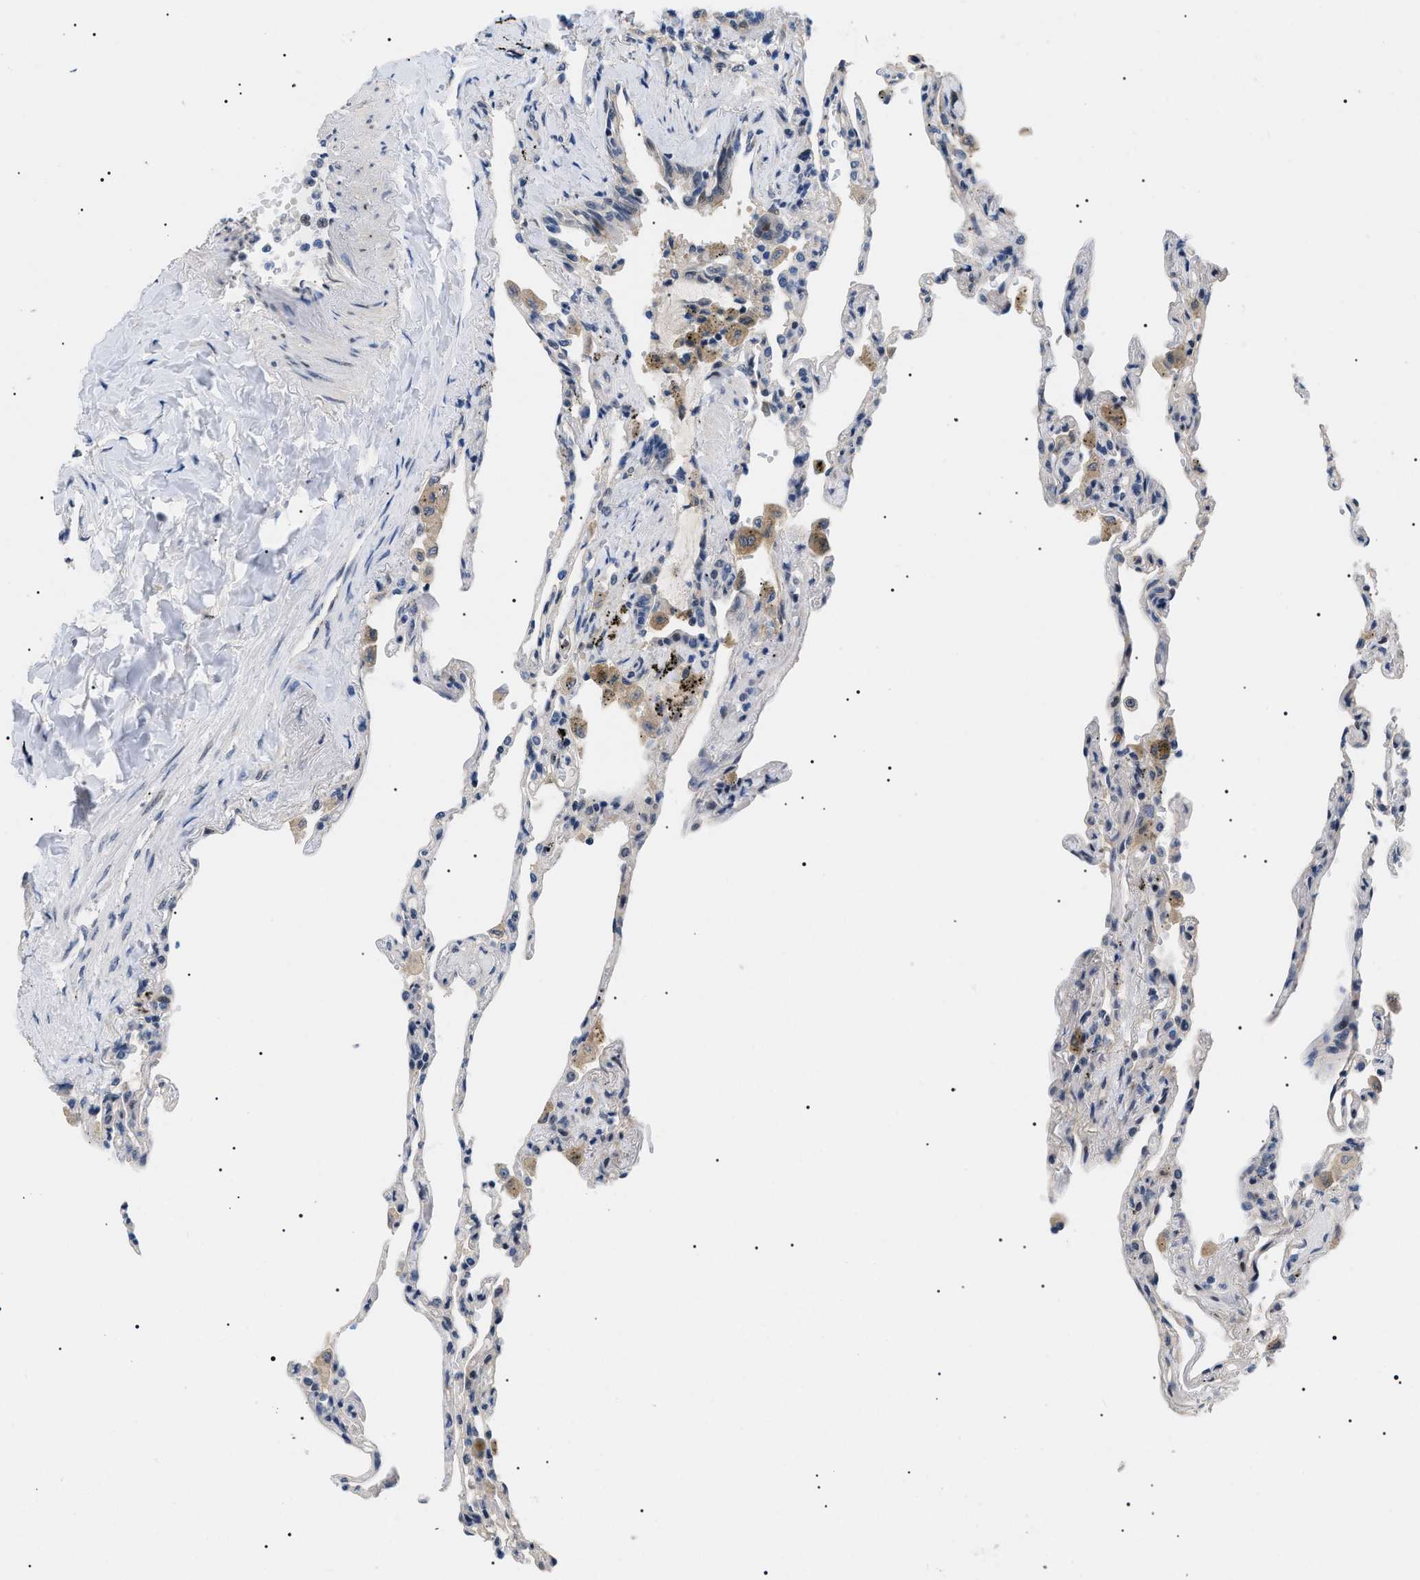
{"staining": {"intensity": "negative", "quantity": "none", "location": "none"}, "tissue": "lung", "cell_type": "Alveolar cells", "image_type": "normal", "snomed": [{"axis": "morphology", "description": "Normal tissue, NOS"}, {"axis": "topography", "description": "Lung"}], "caption": "Immunohistochemistry photomicrograph of unremarkable human lung stained for a protein (brown), which exhibits no staining in alveolar cells.", "gene": "GARRE1", "patient": {"sex": "male", "age": 59}}